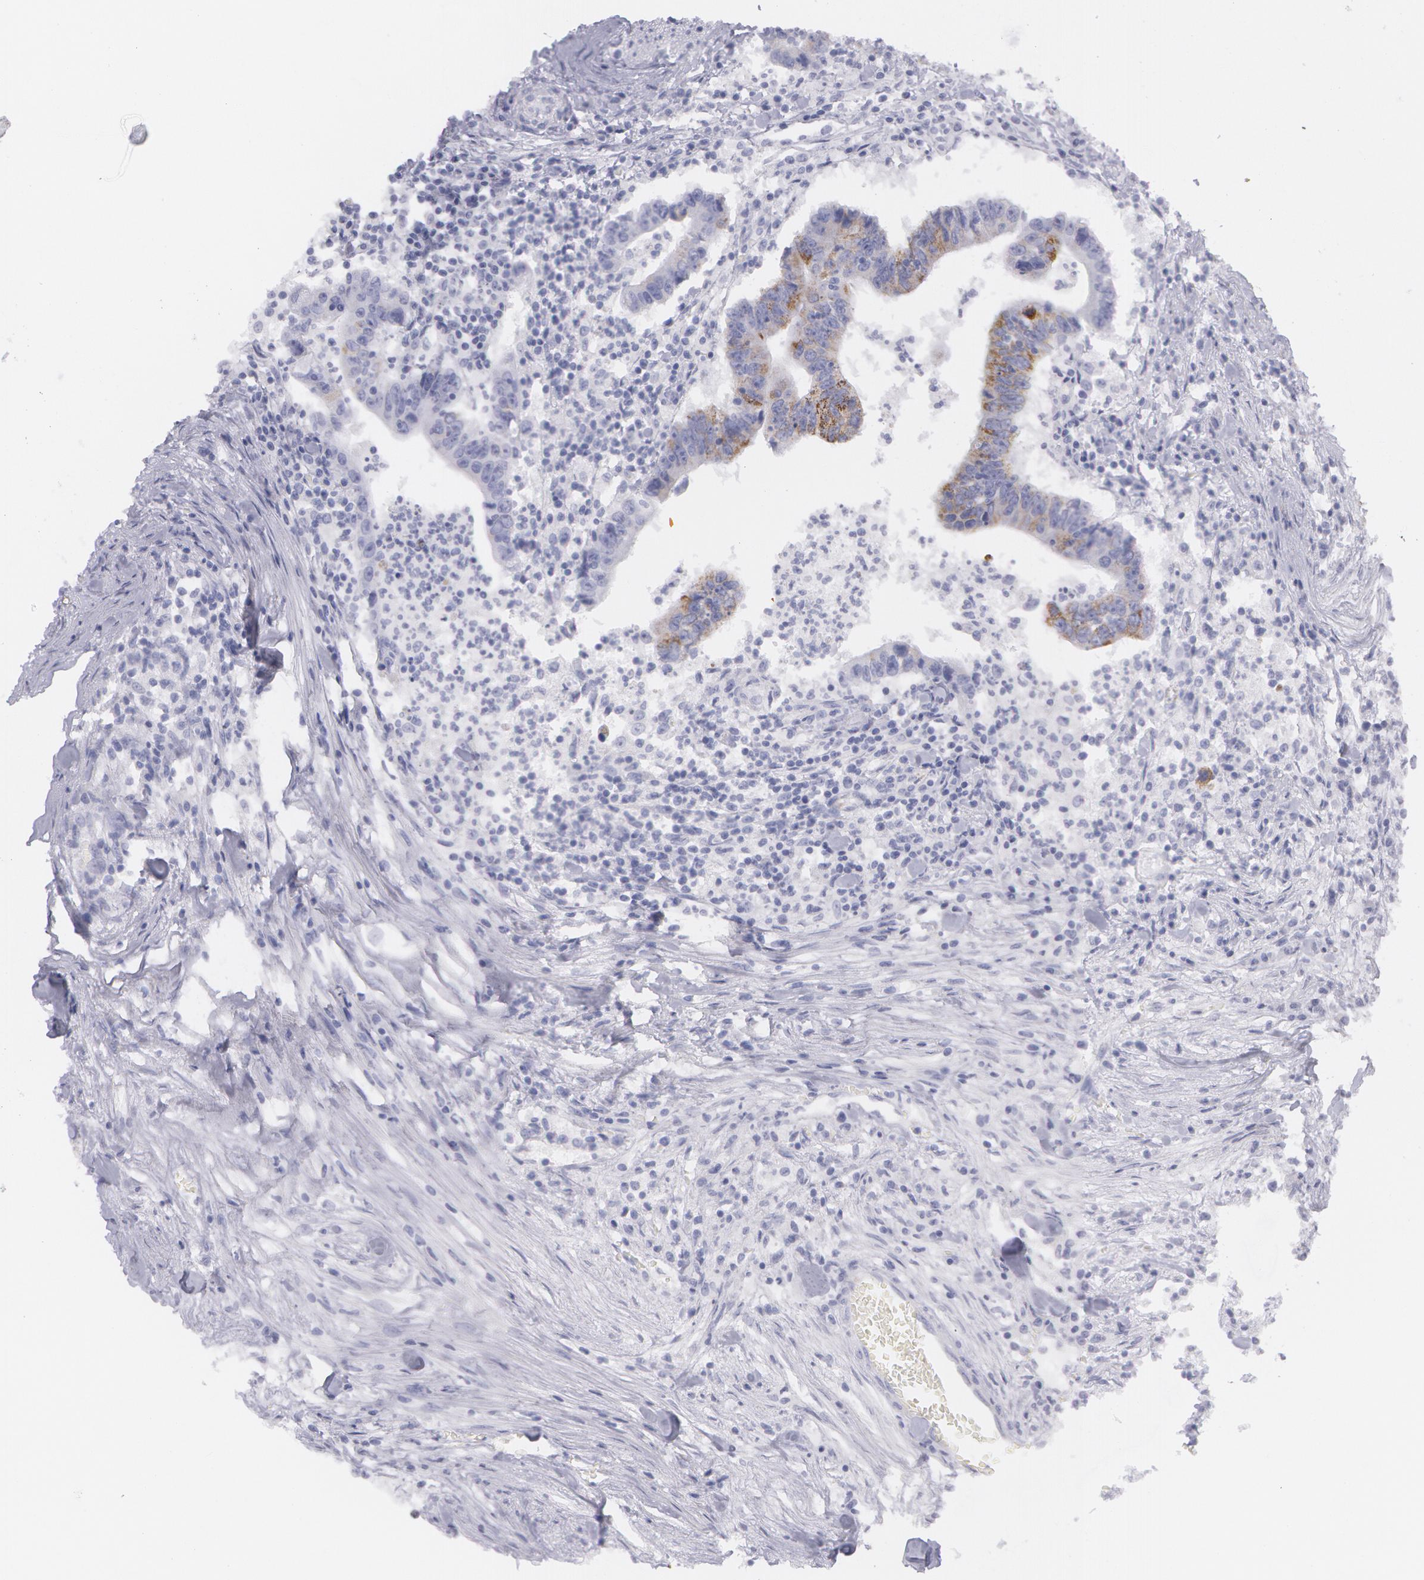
{"staining": {"intensity": "weak", "quantity": ">75%", "location": "cytoplasmic/membranous"}, "tissue": "colorectal cancer", "cell_type": "Tumor cells", "image_type": "cancer", "snomed": [{"axis": "morphology", "description": "Adenocarcinoma, NOS"}, {"axis": "topography", "description": "Colon"}], "caption": "Tumor cells show weak cytoplasmic/membranous positivity in approximately >75% of cells in colorectal adenocarcinoma.", "gene": "AMACR", "patient": {"sex": "male", "age": 55}}